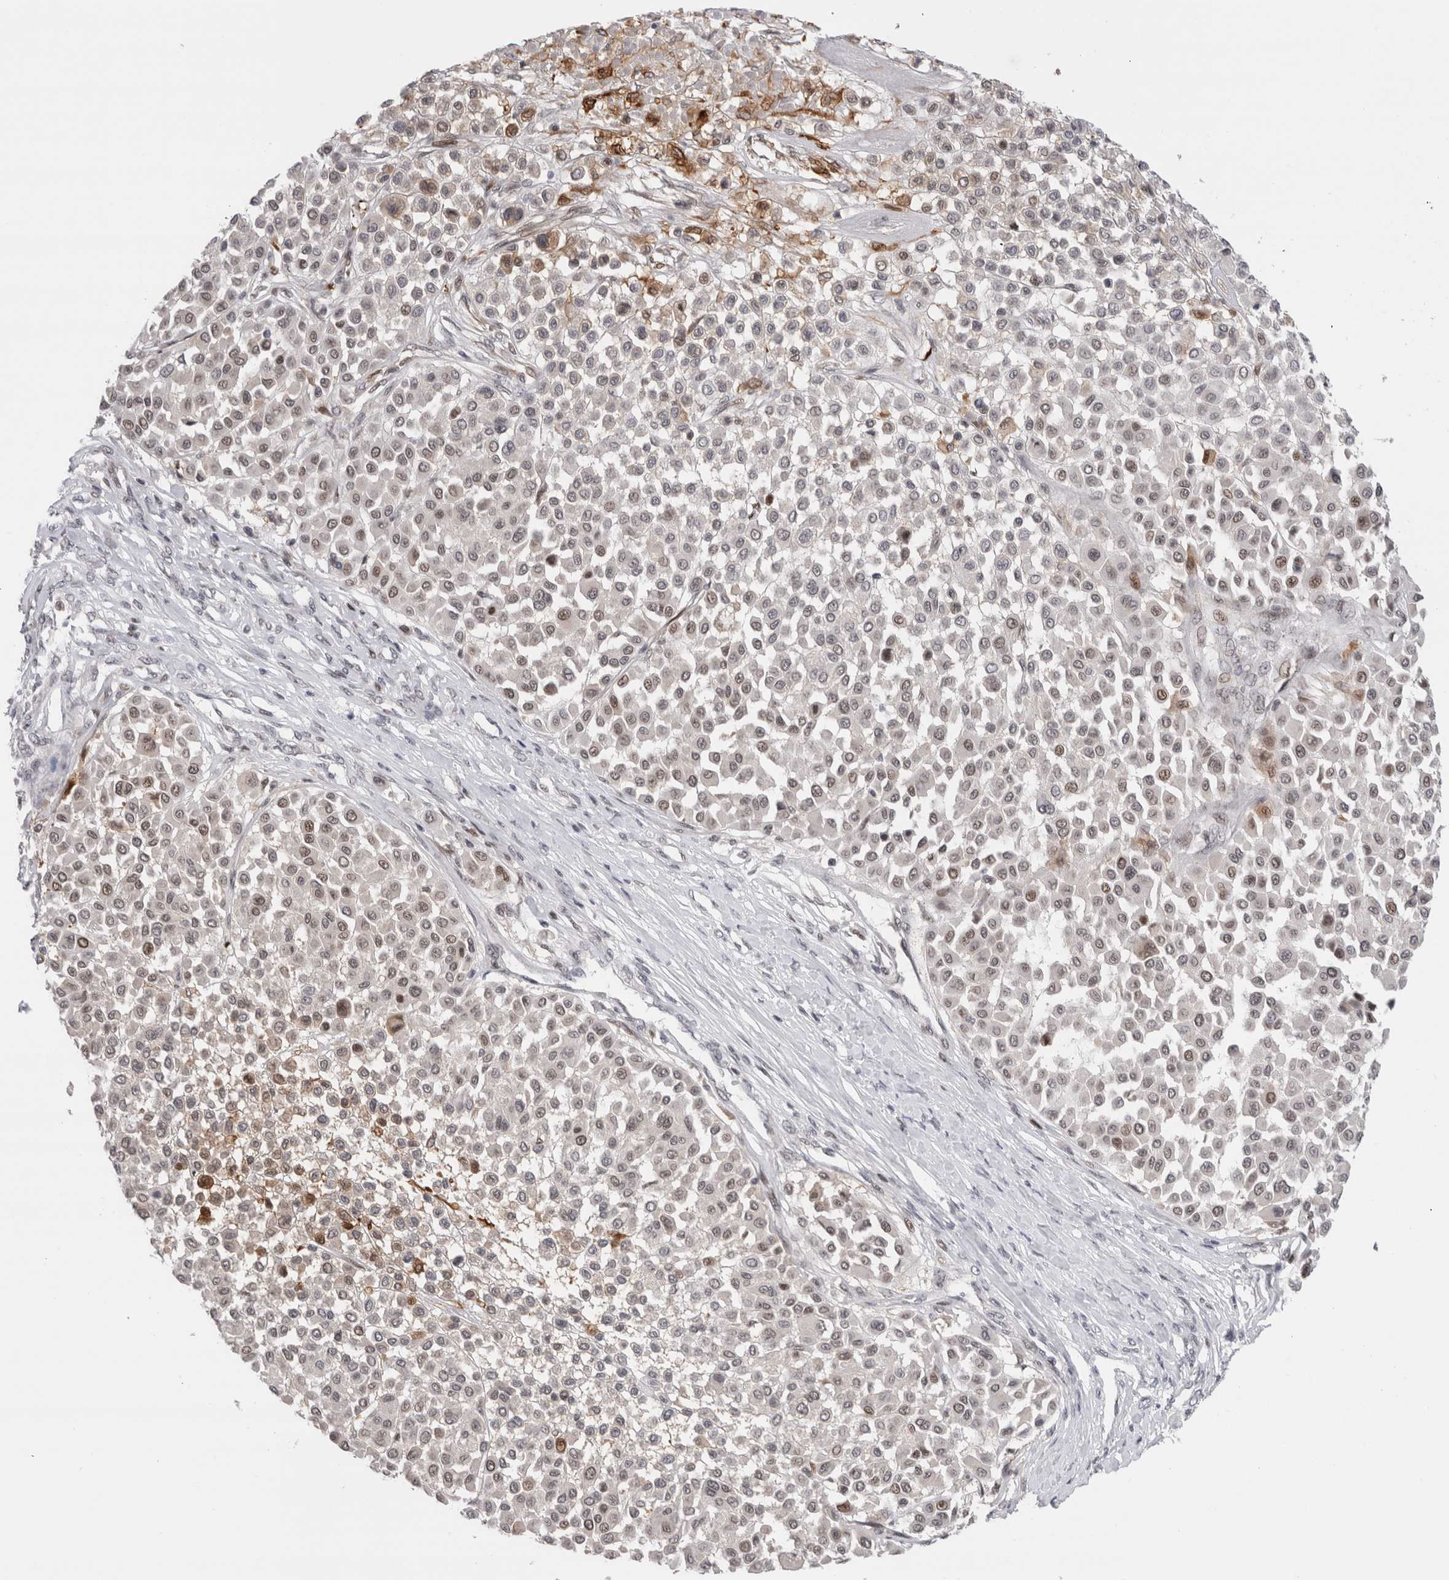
{"staining": {"intensity": "weak", "quantity": "25%-75%", "location": "nuclear"}, "tissue": "melanoma", "cell_type": "Tumor cells", "image_type": "cancer", "snomed": [{"axis": "morphology", "description": "Malignant melanoma, Metastatic site"}, {"axis": "topography", "description": "Soft tissue"}], "caption": "Melanoma stained with DAB (3,3'-diaminobenzidine) IHC exhibits low levels of weak nuclear positivity in approximately 25%-75% of tumor cells.", "gene": "ZNF521", "patient": {"sex": "male", "age": 41}}